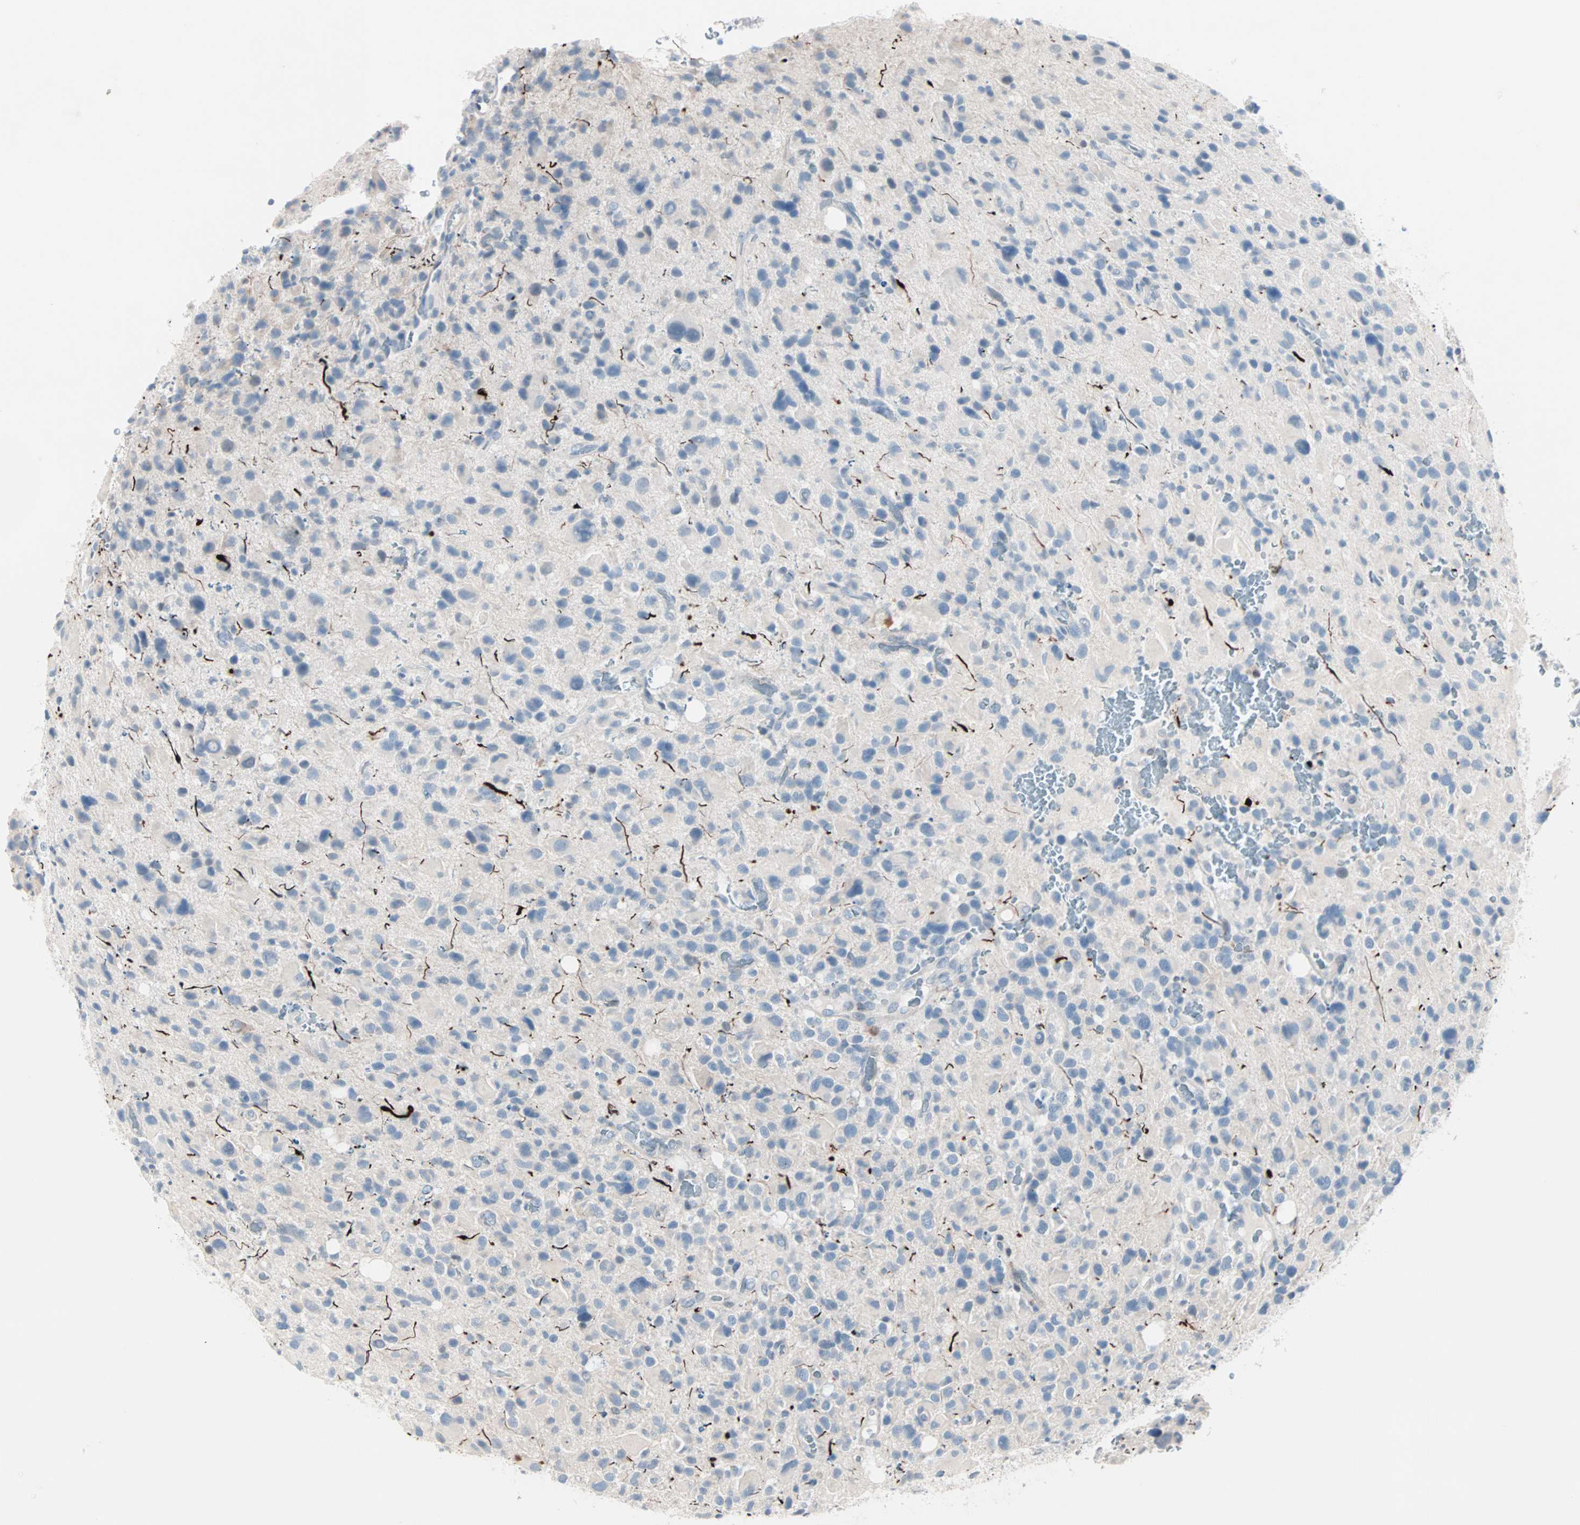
{"staining": {"intensity": "negative", "quantity": "none", "location": "none"}, "tissue": "glioma", "cell_type": "Tumor cells", "image_type": "cancer", "snomed": [{"axis": "morphology", "description": "Glioma, malignant, High grade"}, {"axis": "topography", "description": "Brain"}], "caption": "This is an immunohistochemistry (IHC) histopathology image of human glioma. There is no positivity in tumor cells.", "gene": "NEFH", "patient": {"sex": "male", "age": 48}}